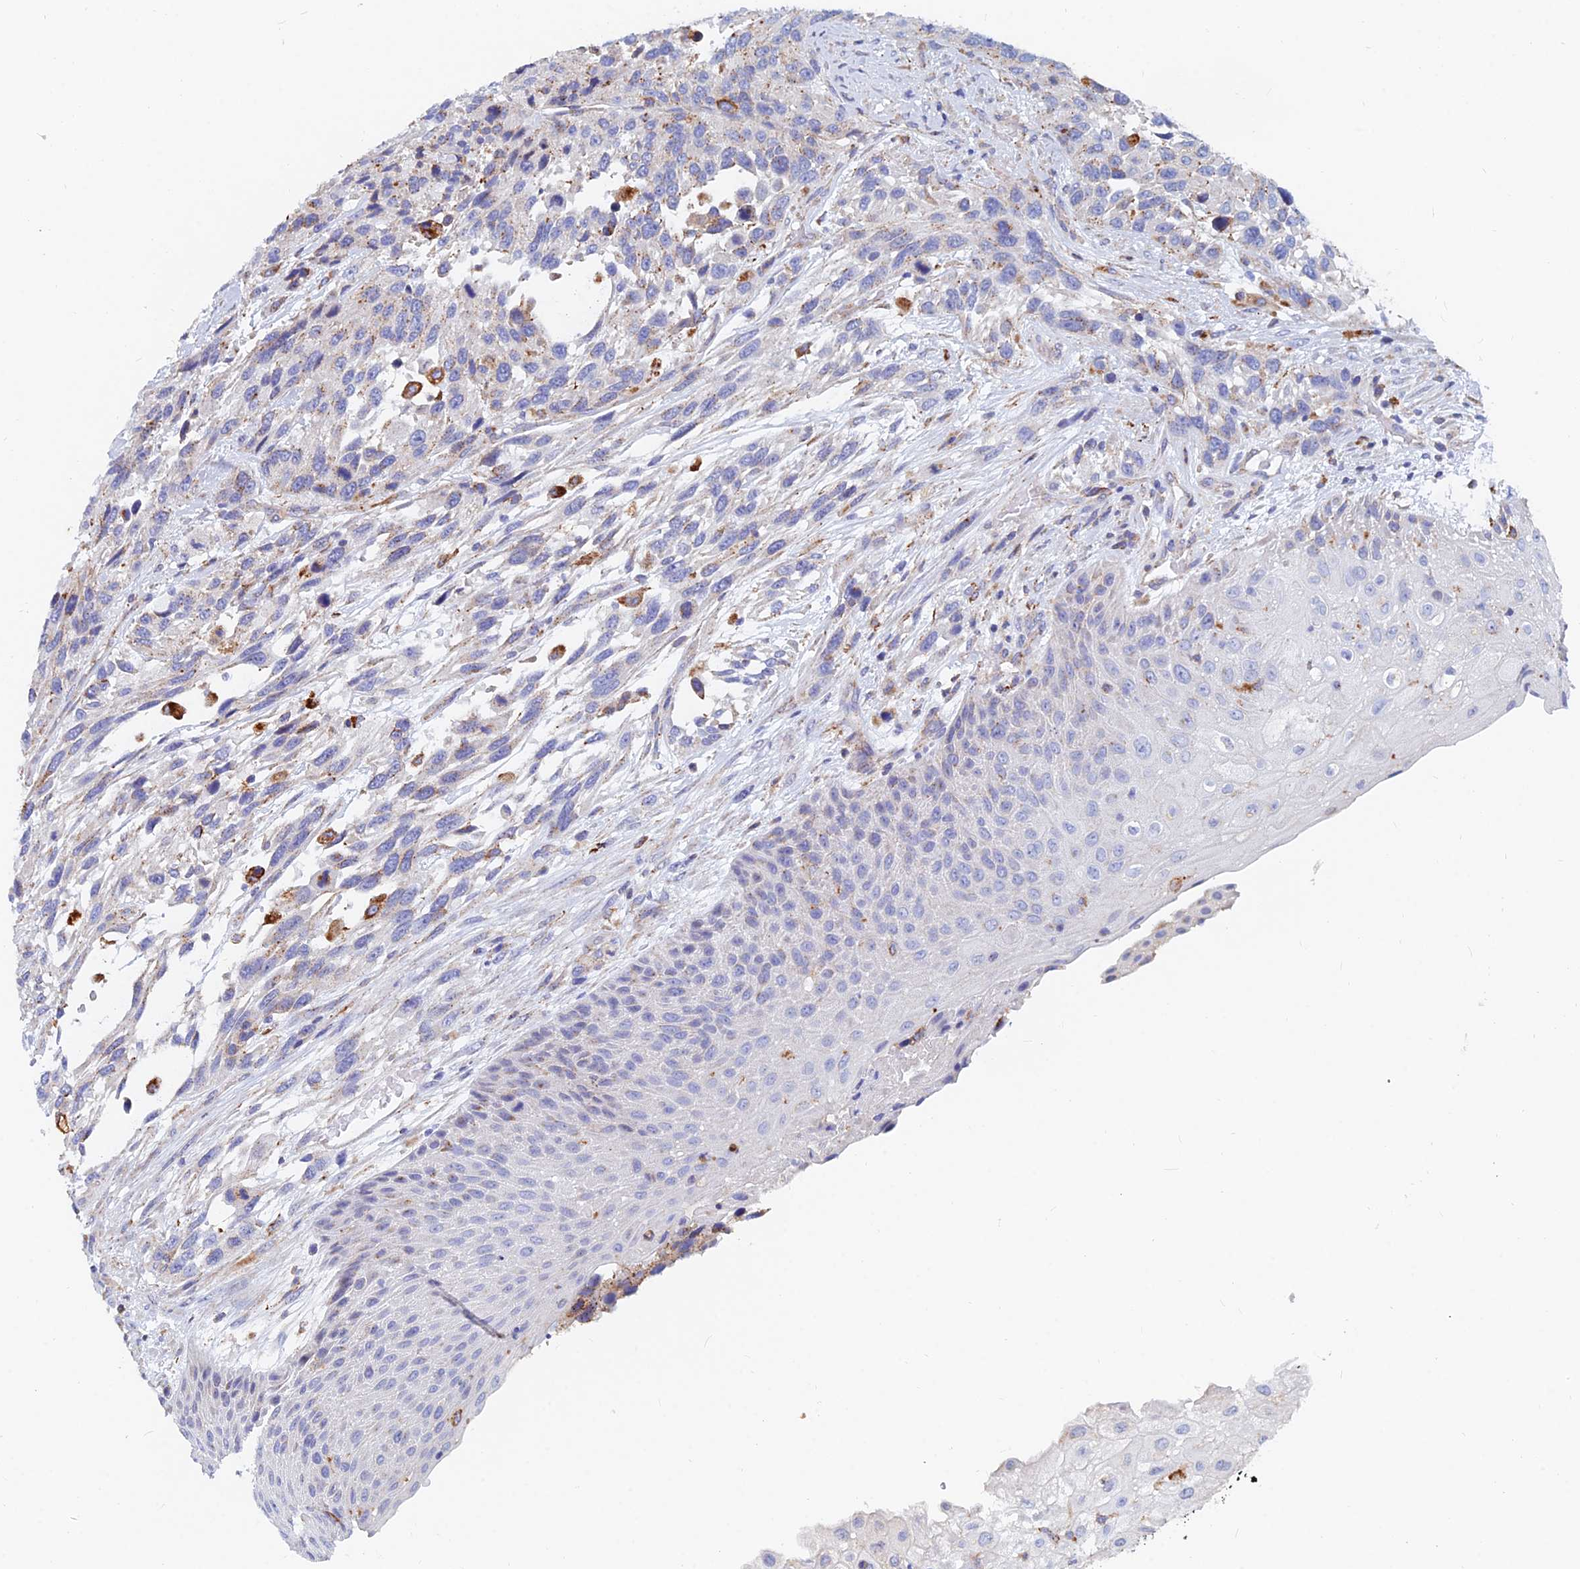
{"staining": {"intensity": "moderate", "quantity": "<25%", "location": "cytoplasmic/membranous"}, "tissue": "urothelial cancer", "cell_type": "Tumor cells", "image_type": "cancer", "snomed": [{"axis": "morphology", "description": "Urothelial carcinoma, High grade"}, {"axis": "topography", "description": "Urinary bladder"}], "caption": "This is an image of immunohistochemistry staining of urothelial carcinoma (high-grade), which shows moderate staining in the cytoplasmic/membranous of tumor cells.", "gene": "SPNS1", "patient": {"sex": "female", "age": 70}}